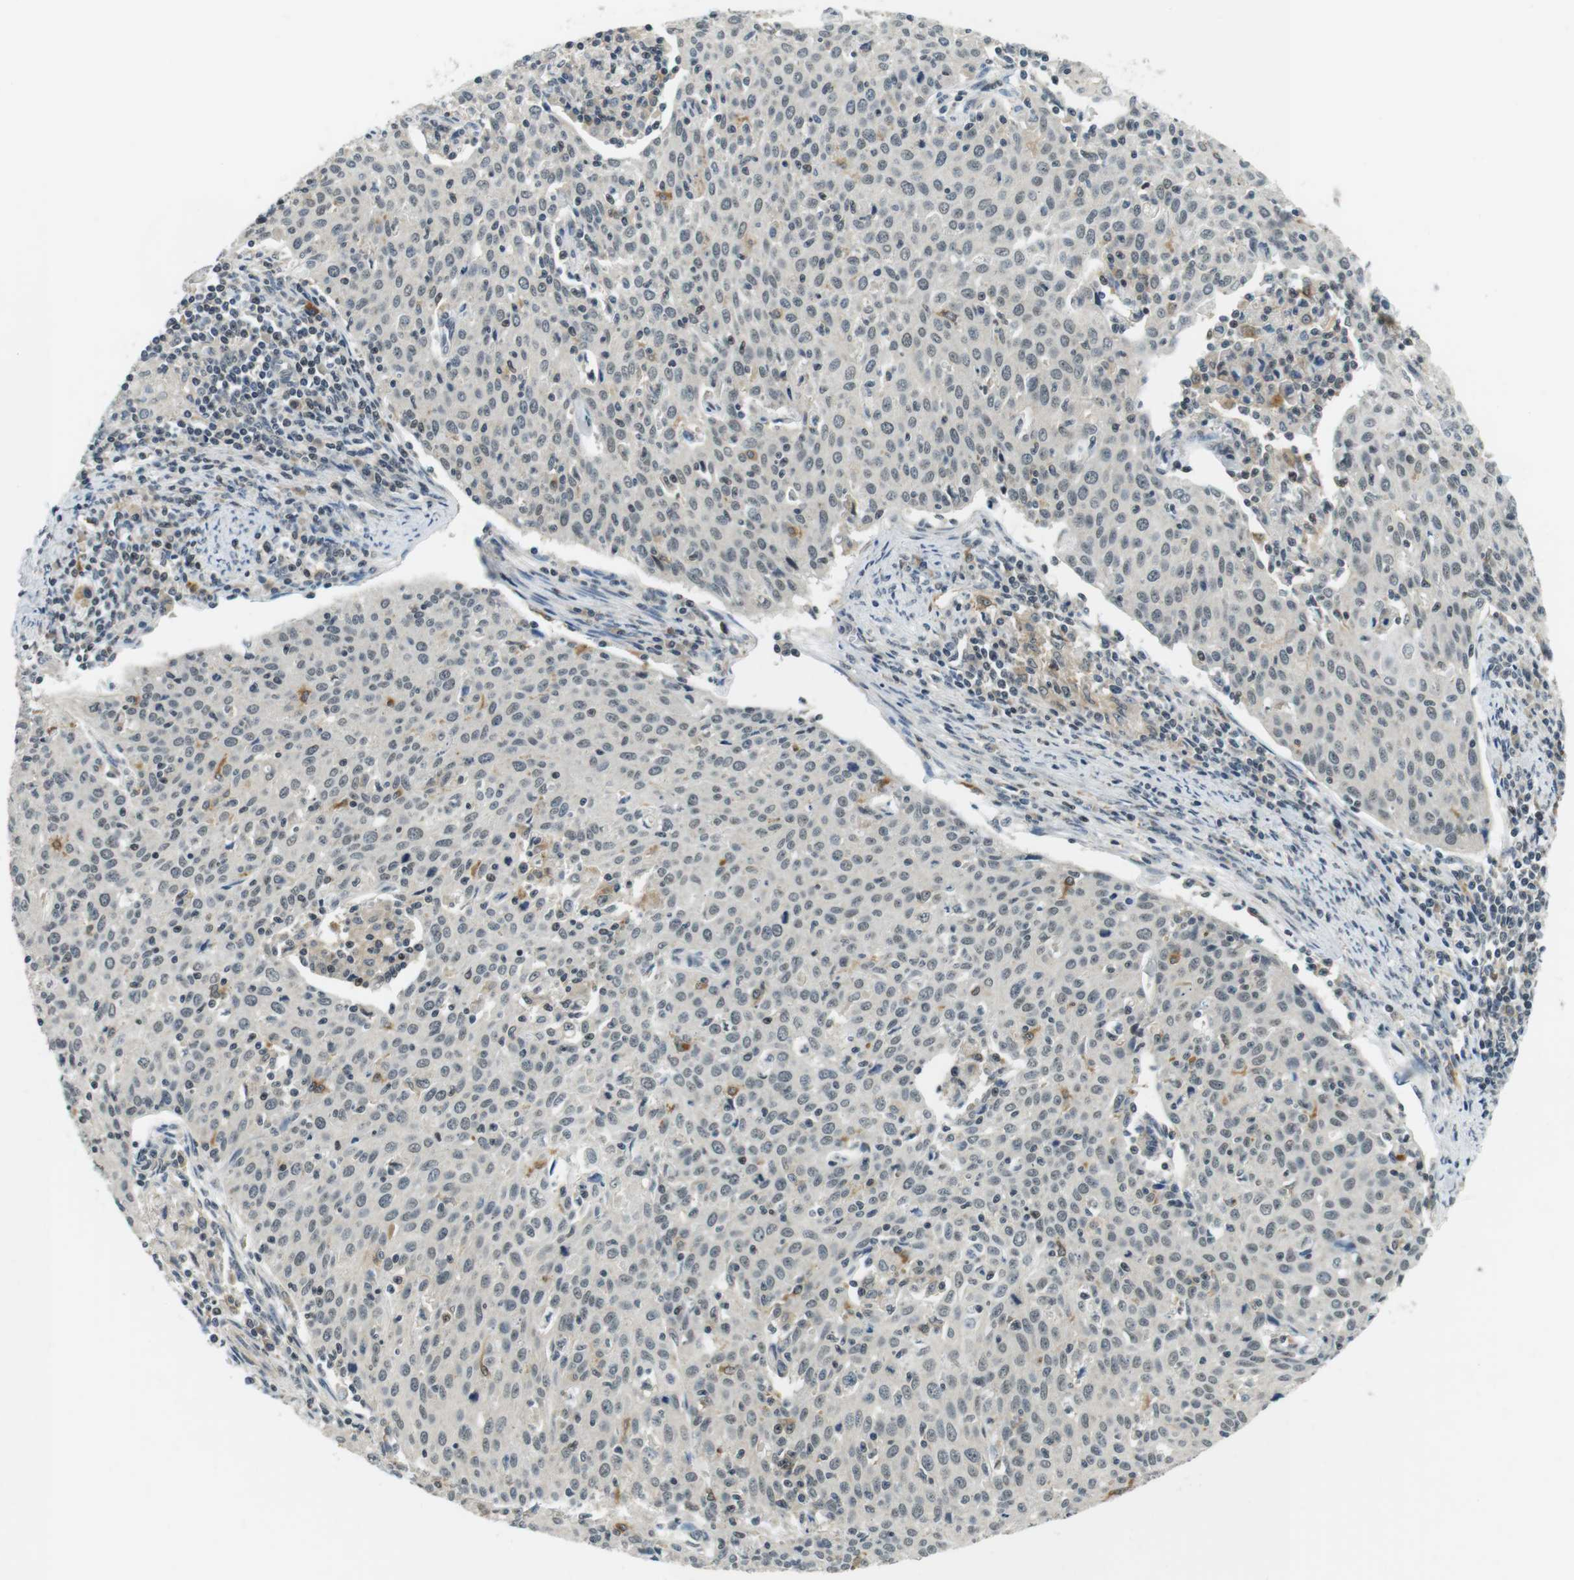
{"staining": {"intensity": "weak", "quantity": "<25%", "location": "nuclear"}, "tissue": "cervical cancer", "cell_type": "Tumor cells", "image_type": "cancer", "snomed": [{"axis": "morphology", "description": "Squamous cell carcinoma, NOS"}, {"axis": "topography", "description": "Cervix"}], "caption": "Immunohistochemical staining of human cervical cancer reveals no significant staining in tumor cells.", "gene": "BRD4", "patient": {"sex": "female", "age": 38}}